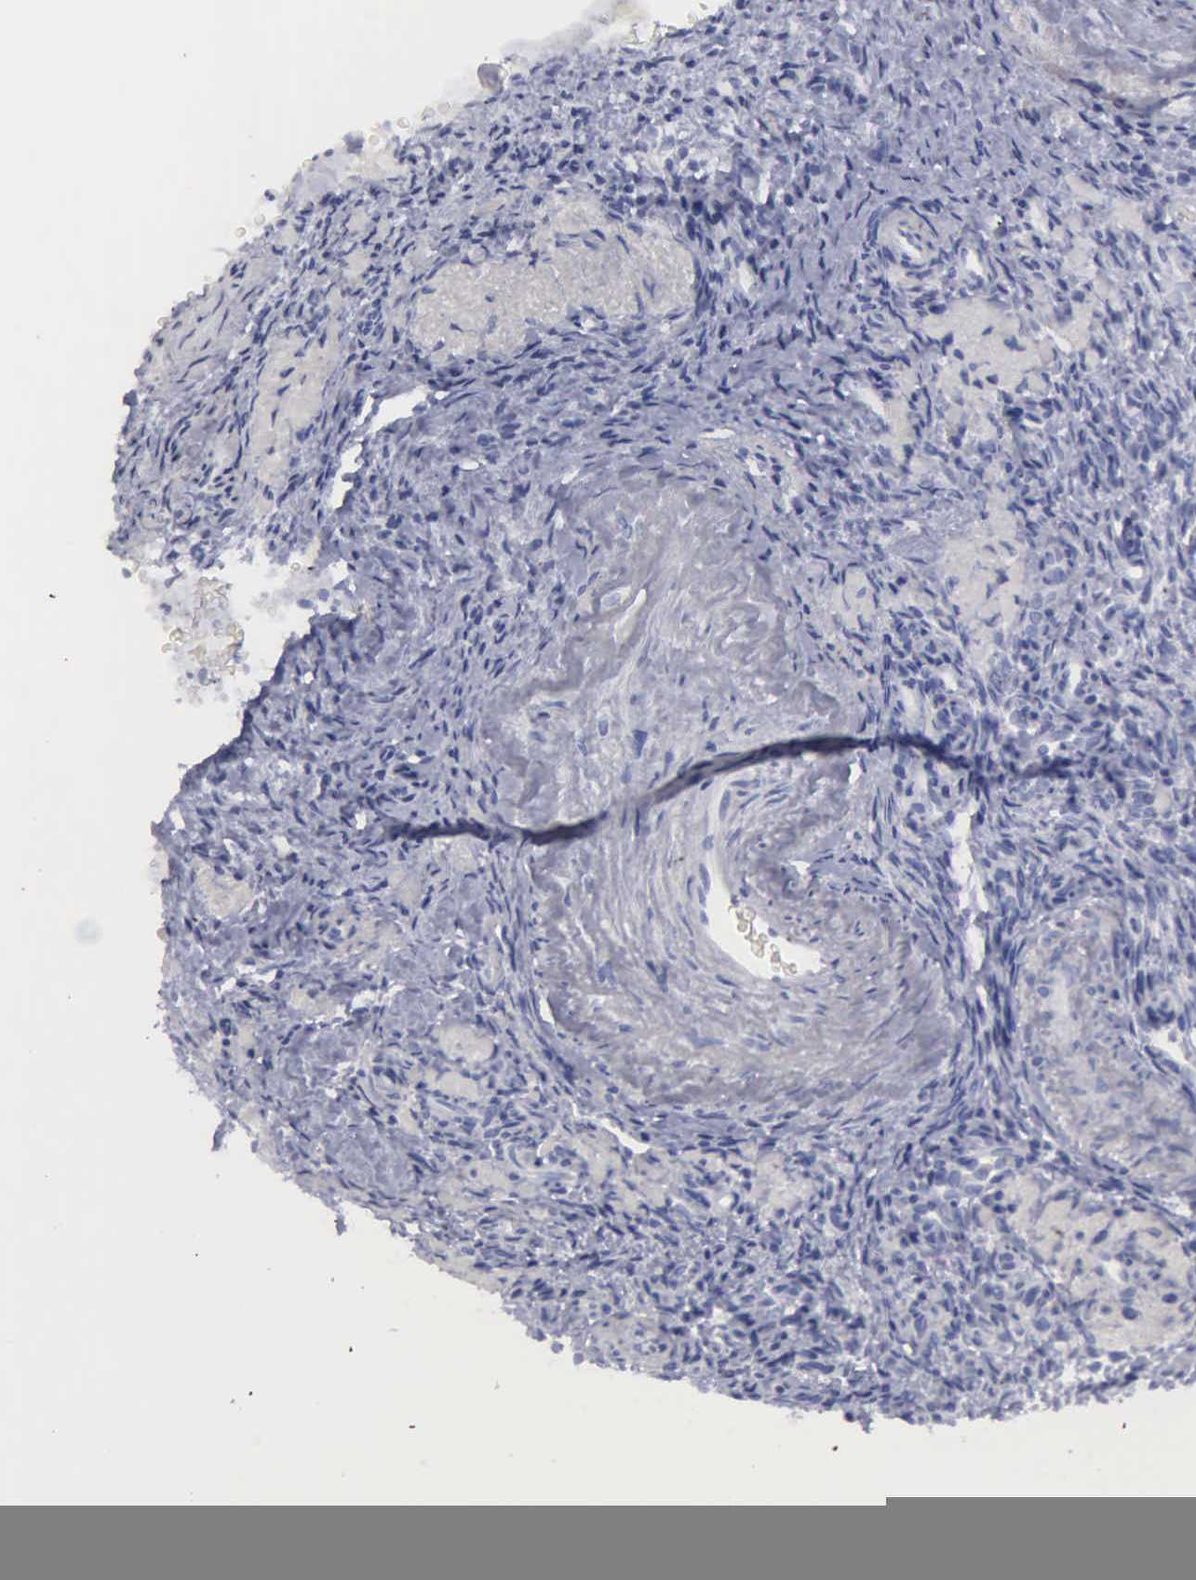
{"staining": {"intensity": "negative", "quantity": "none", "location": "none"}, "tissue": "ovarian cancer", "cell_type": "Tumor cells", "image_type": "cancer", "snomed": [{"axis": "morphology", "description": "Carcinoma, endometroid"}, {"axis": "topography", "description": "Ovary"}], "caption": "A histopathology image of human ovarian cancer (endometroid carcinoma) is negative for staining in tumor cells.", "gene": "KIAA0586", "patient": {"sex": "female", "age": 52}}